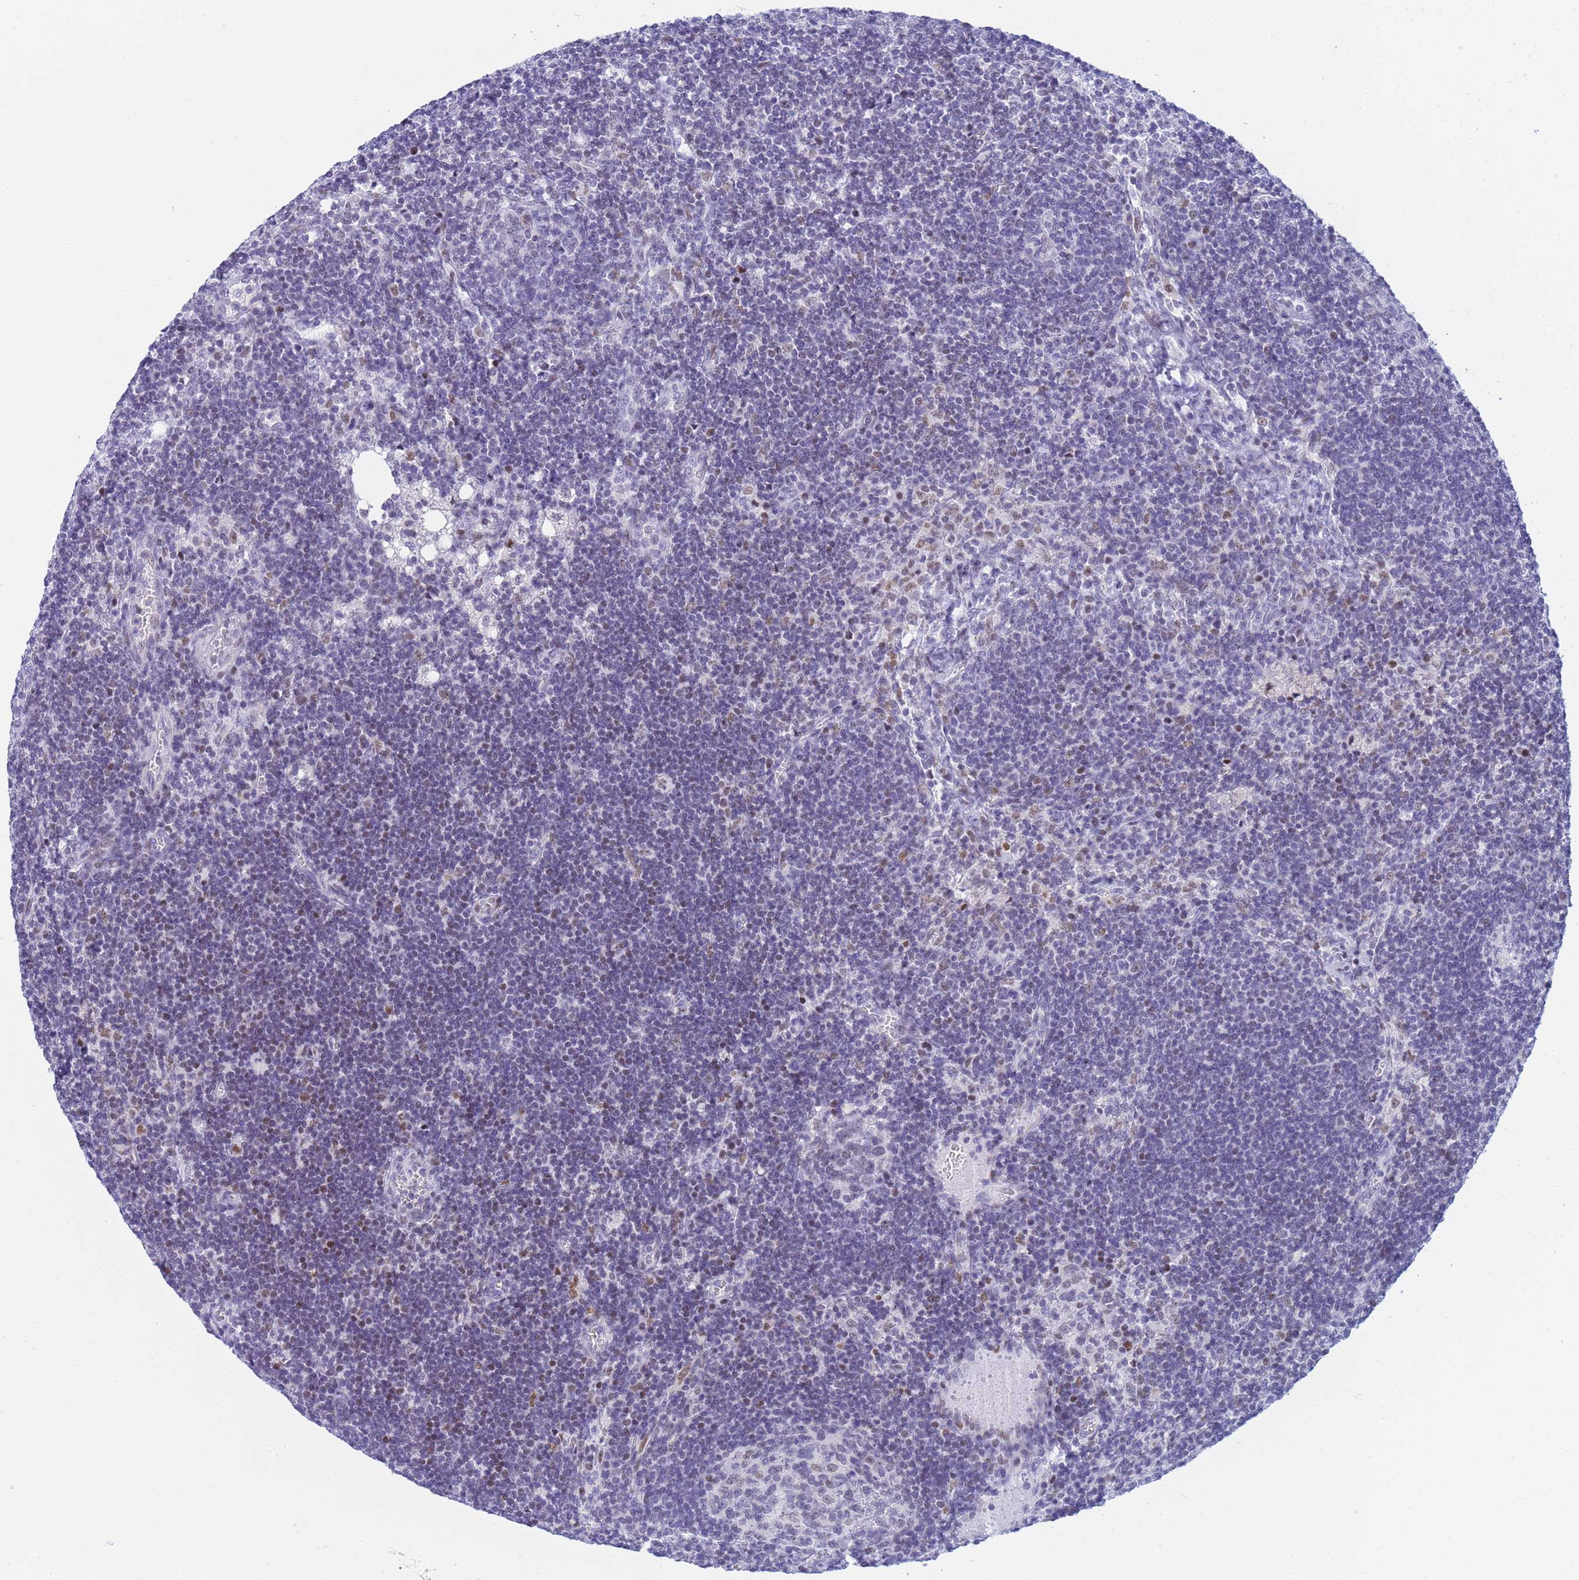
{"staining": {"intensity": "negative", "quantity": "none", "location": "none"}, "tissue": "lymph node", "cell_type": "Germinal center cells", "image_type": "normal", "snomed": [{"axis": "morphology", "description": "Normal tissue, NOS"}, {"axis": "topography", "description": "Lymph node"}], "caption": "An immunohistochemistry micrograph of benign lymph node is shown. There is no staining in germinal center cells of lymph node. The staining is performed using DAB (3,3'-diaminobenzidine) brown chromogen with nuclei counter-stained in using hematoxylin.", "gene": "SNX20", "patient": {"sex": "female", "age": 73}}